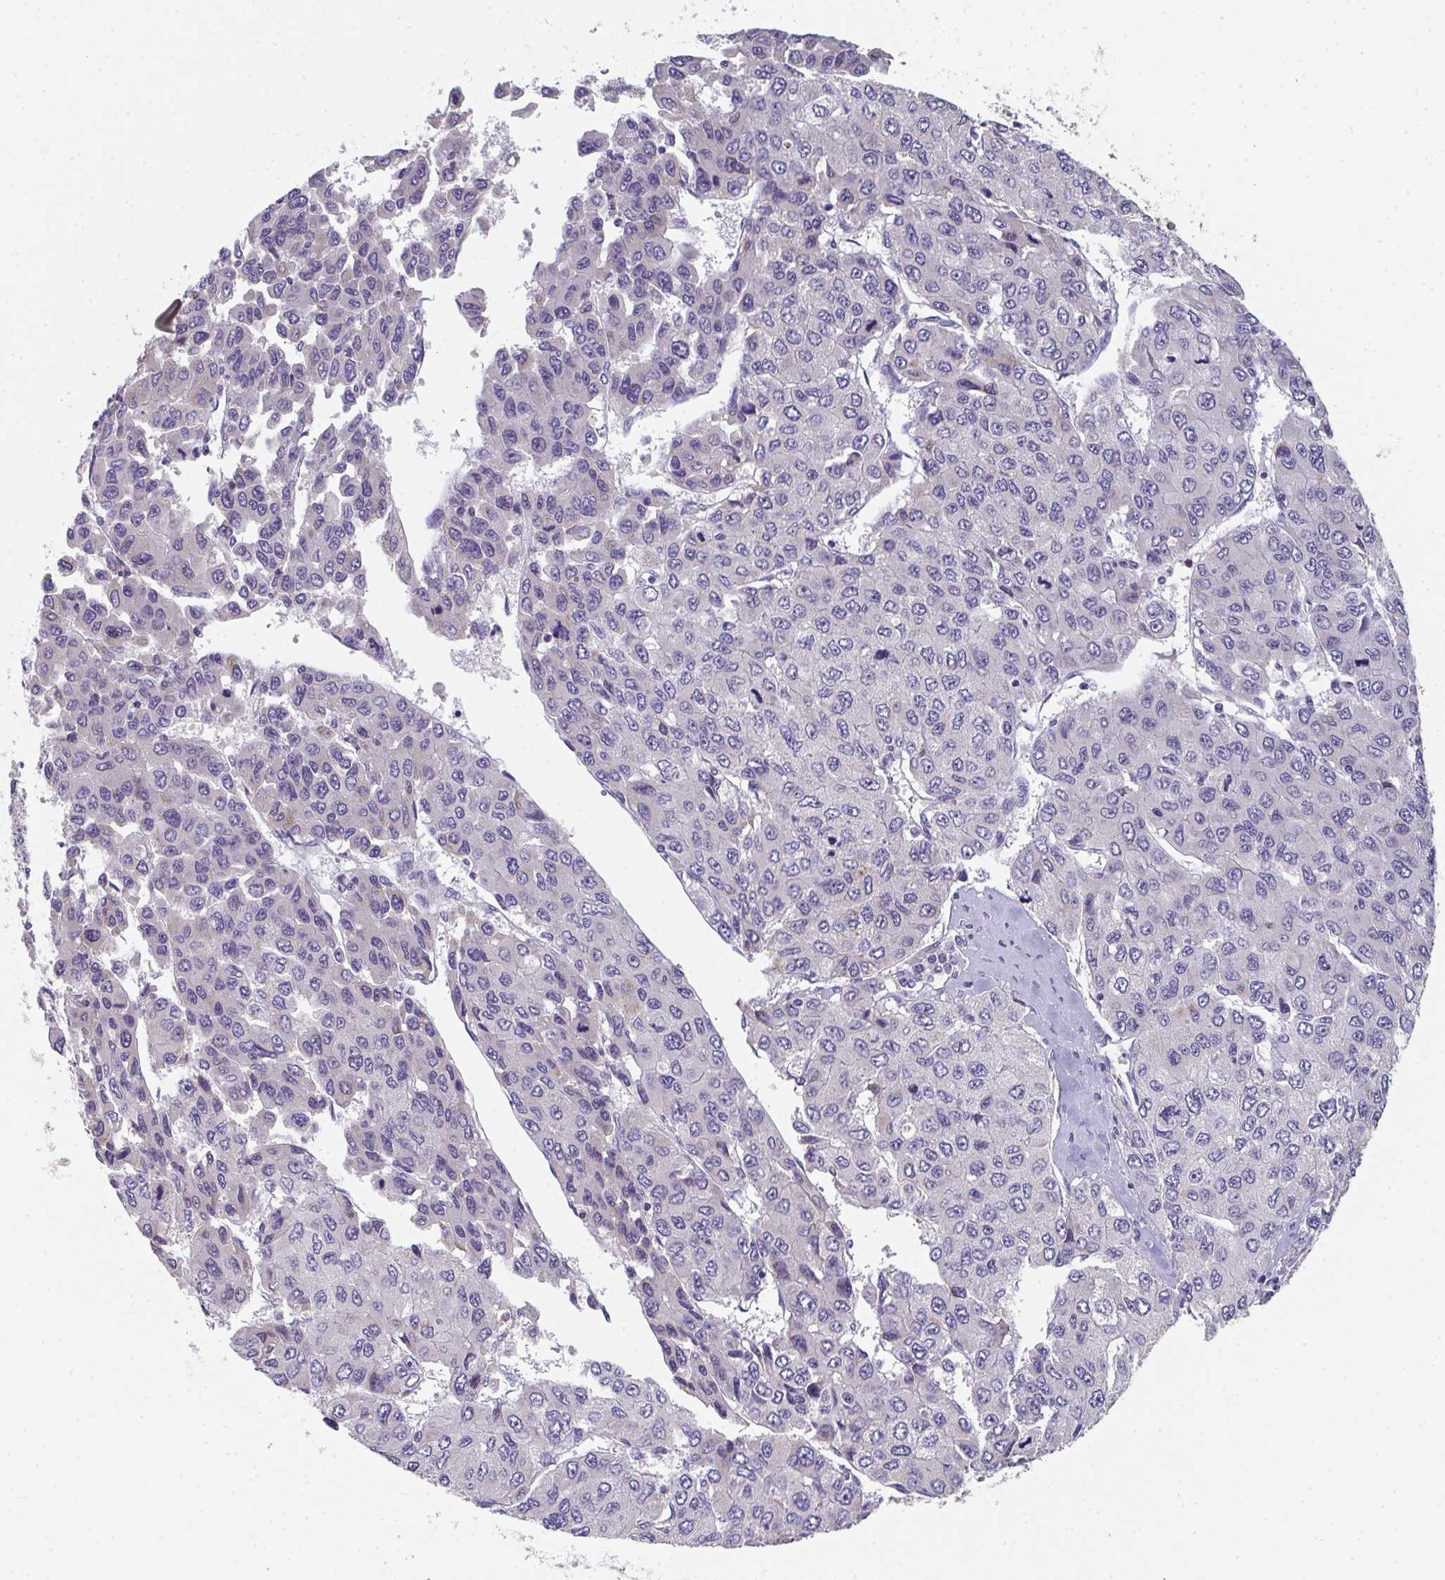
{"staining": {"intensity": "negative", "quantity": "none", "location": "none"}, "tissue": "liver cancer", "cell_type": "Tumor cells", "image_type": "cancer", "snomed": [{"axis": "morphology", "description": "Carcinoma, Hepatocellular, NOS"}, {"axis": "topography", "description": "Liver"}], "caption": "High power microscopy micrograph of an immunohistochemistry (IHC) histopathology image of liver cancer (hepatocellular carcinoma), revealing no significant positivity in tumor cells. The staining was performed using DAB to visualize the protein expression in brown, while the nuclei were stained in blue with hematoxylin (Magnification: 20x).", "gene": "RIOK1", "patient": {"sex": "female", "age": 66}}